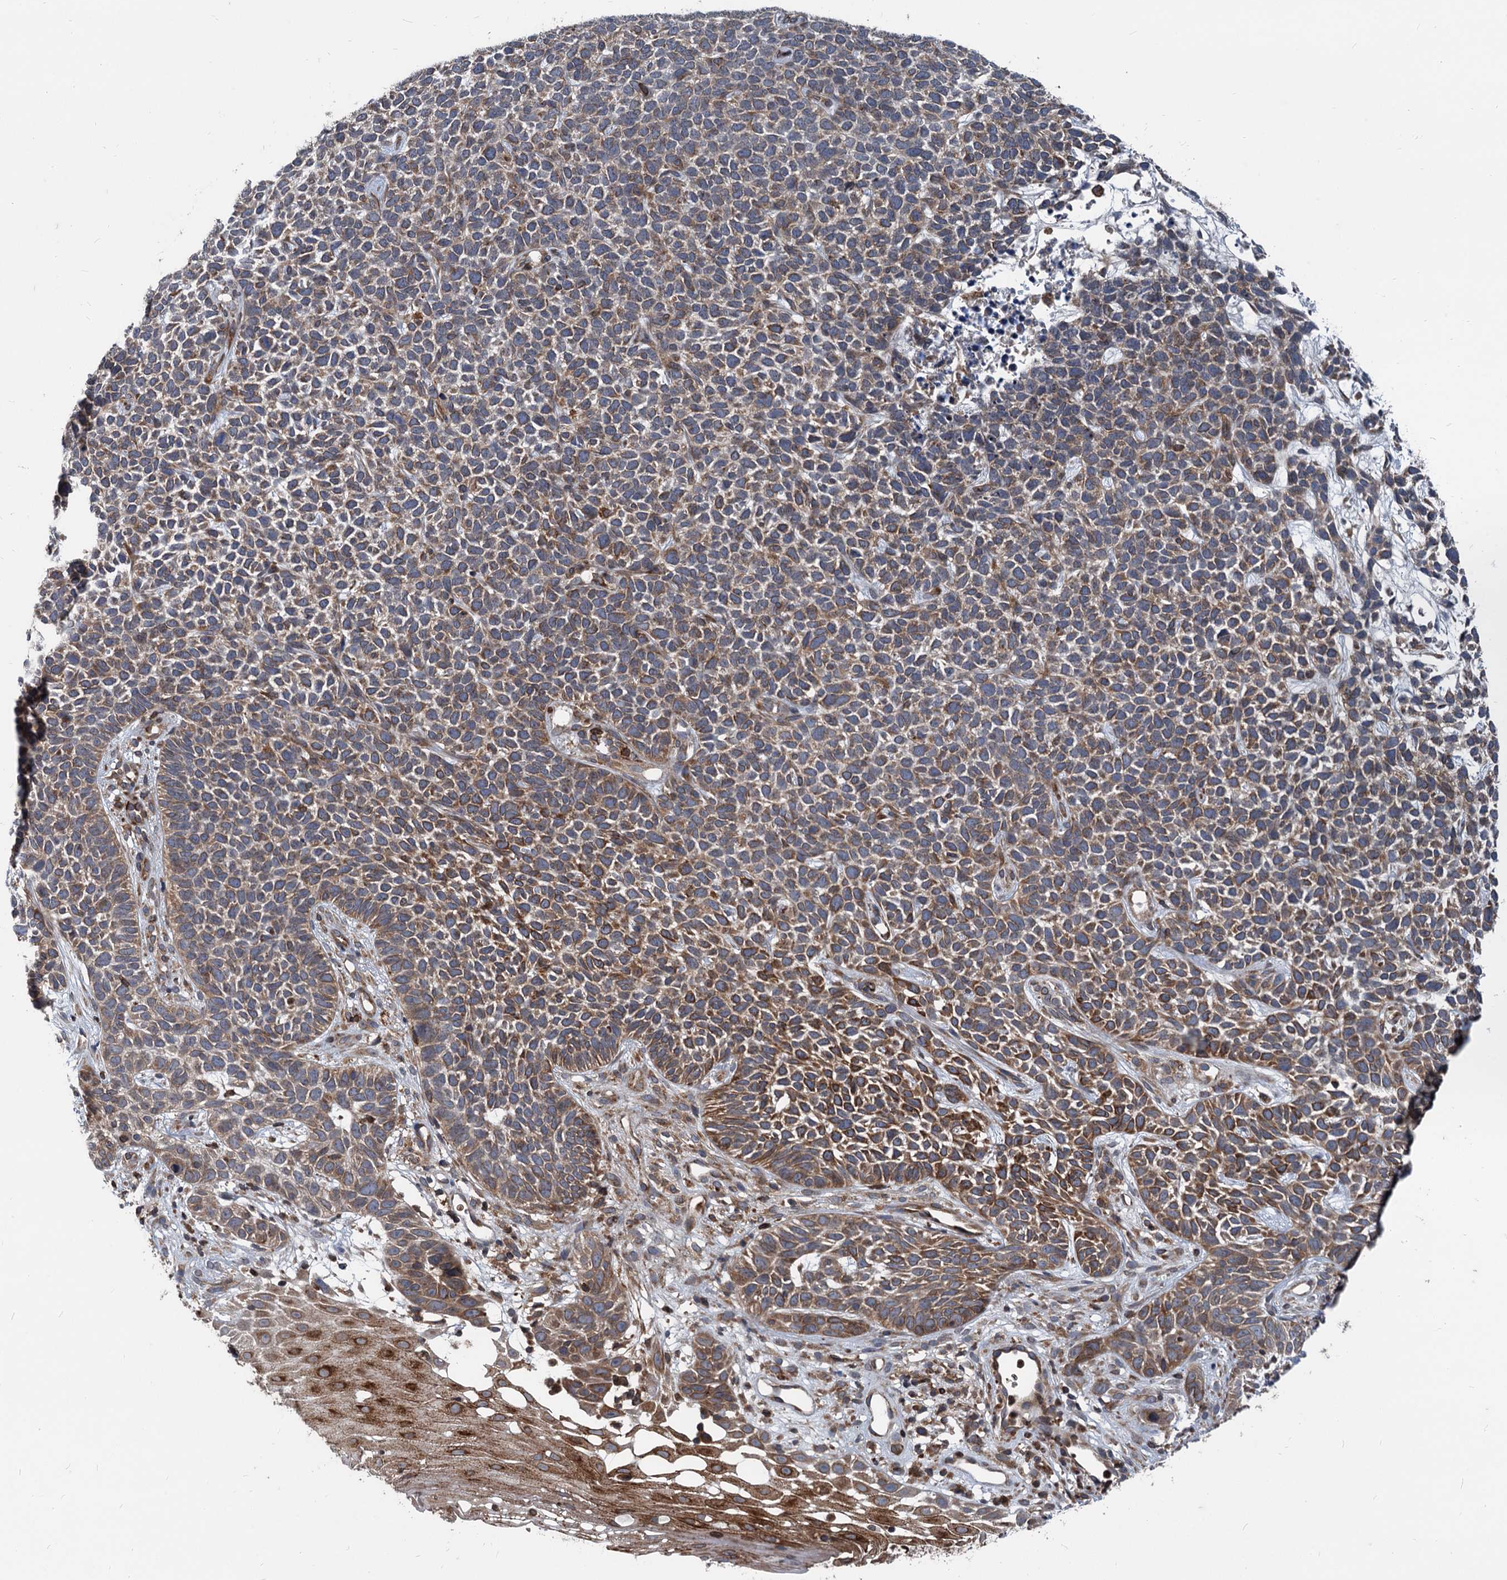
{"staining": {"intensity": "moderate", "quantity": ">75%", "location": "cytoplasmic/membranous"}, "tissue": "skin cancer", "cell_type": "Tumor cells", "image_type": "cancer", "snomed": [{"axis": "morphology", "description": "Basal cell carcinoma"}, {"axis": "topography", "description": "Skin"}], "caption": "Protein expression analysis of human skin cancer (basal cell carcinoma) reveals moderate cytoplasmic/membranous positivity in approximately >75% of tumor cells.", "gene": "STIM1", "patient": {"sex": "female", "age": 84}}